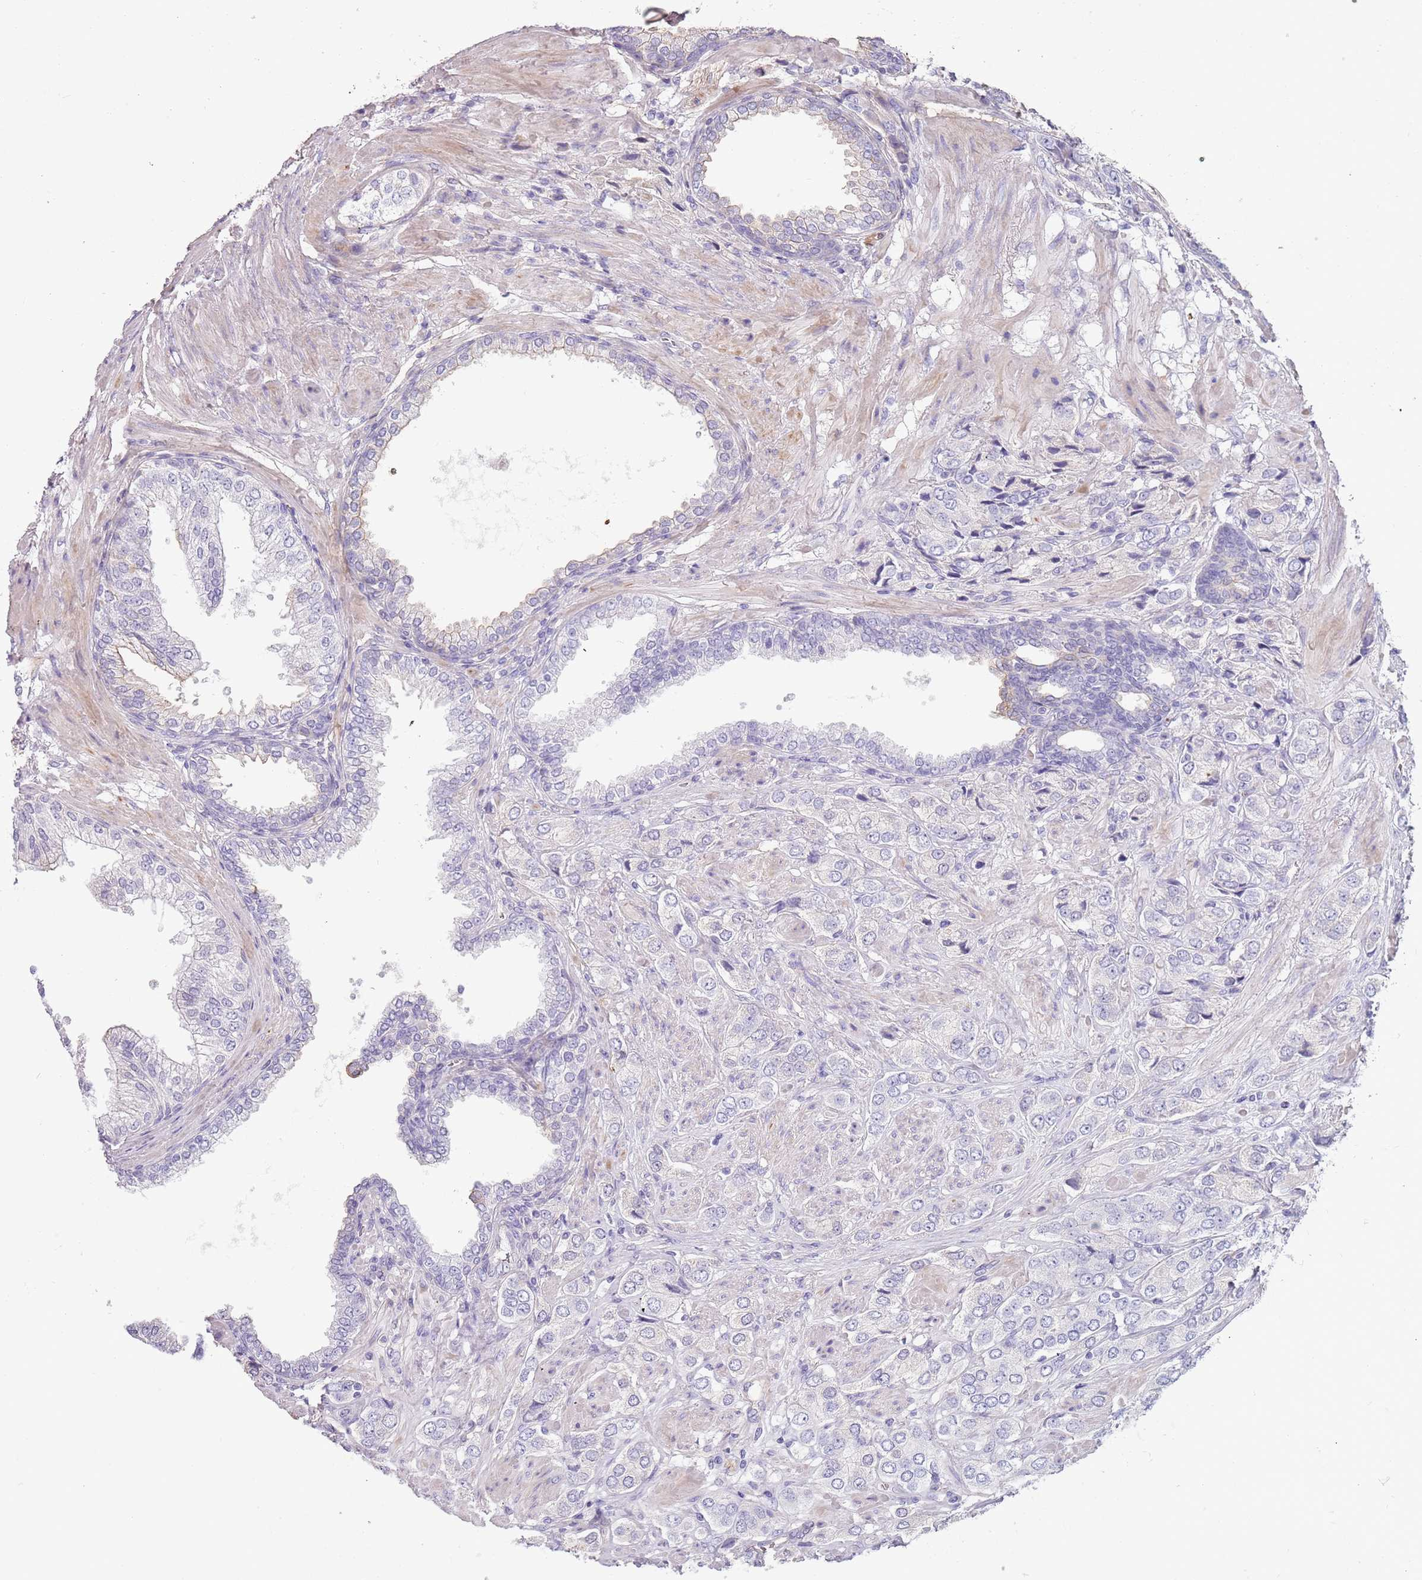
{"staining": {"intensity": "negative", "quantity": "none", "location": "none"}, "tissue": "prostate cancer", "cell_type": "Tumor cells", "image_type": "cancer", "snomed": [{"axis": "morphology", "description": "Adenocarcinoma, High grade"}, {"axis": "topography", "description": "Prostate and seminal vesicle, NOS"}], "caption": "Human high-grade adenocarcinoma (prostate) stained for a protein using immunohistochemistry exhibits no positivity in tumor cells.", "gene": "NBPF3", "patient": {"sex": "male", "age": 64}}